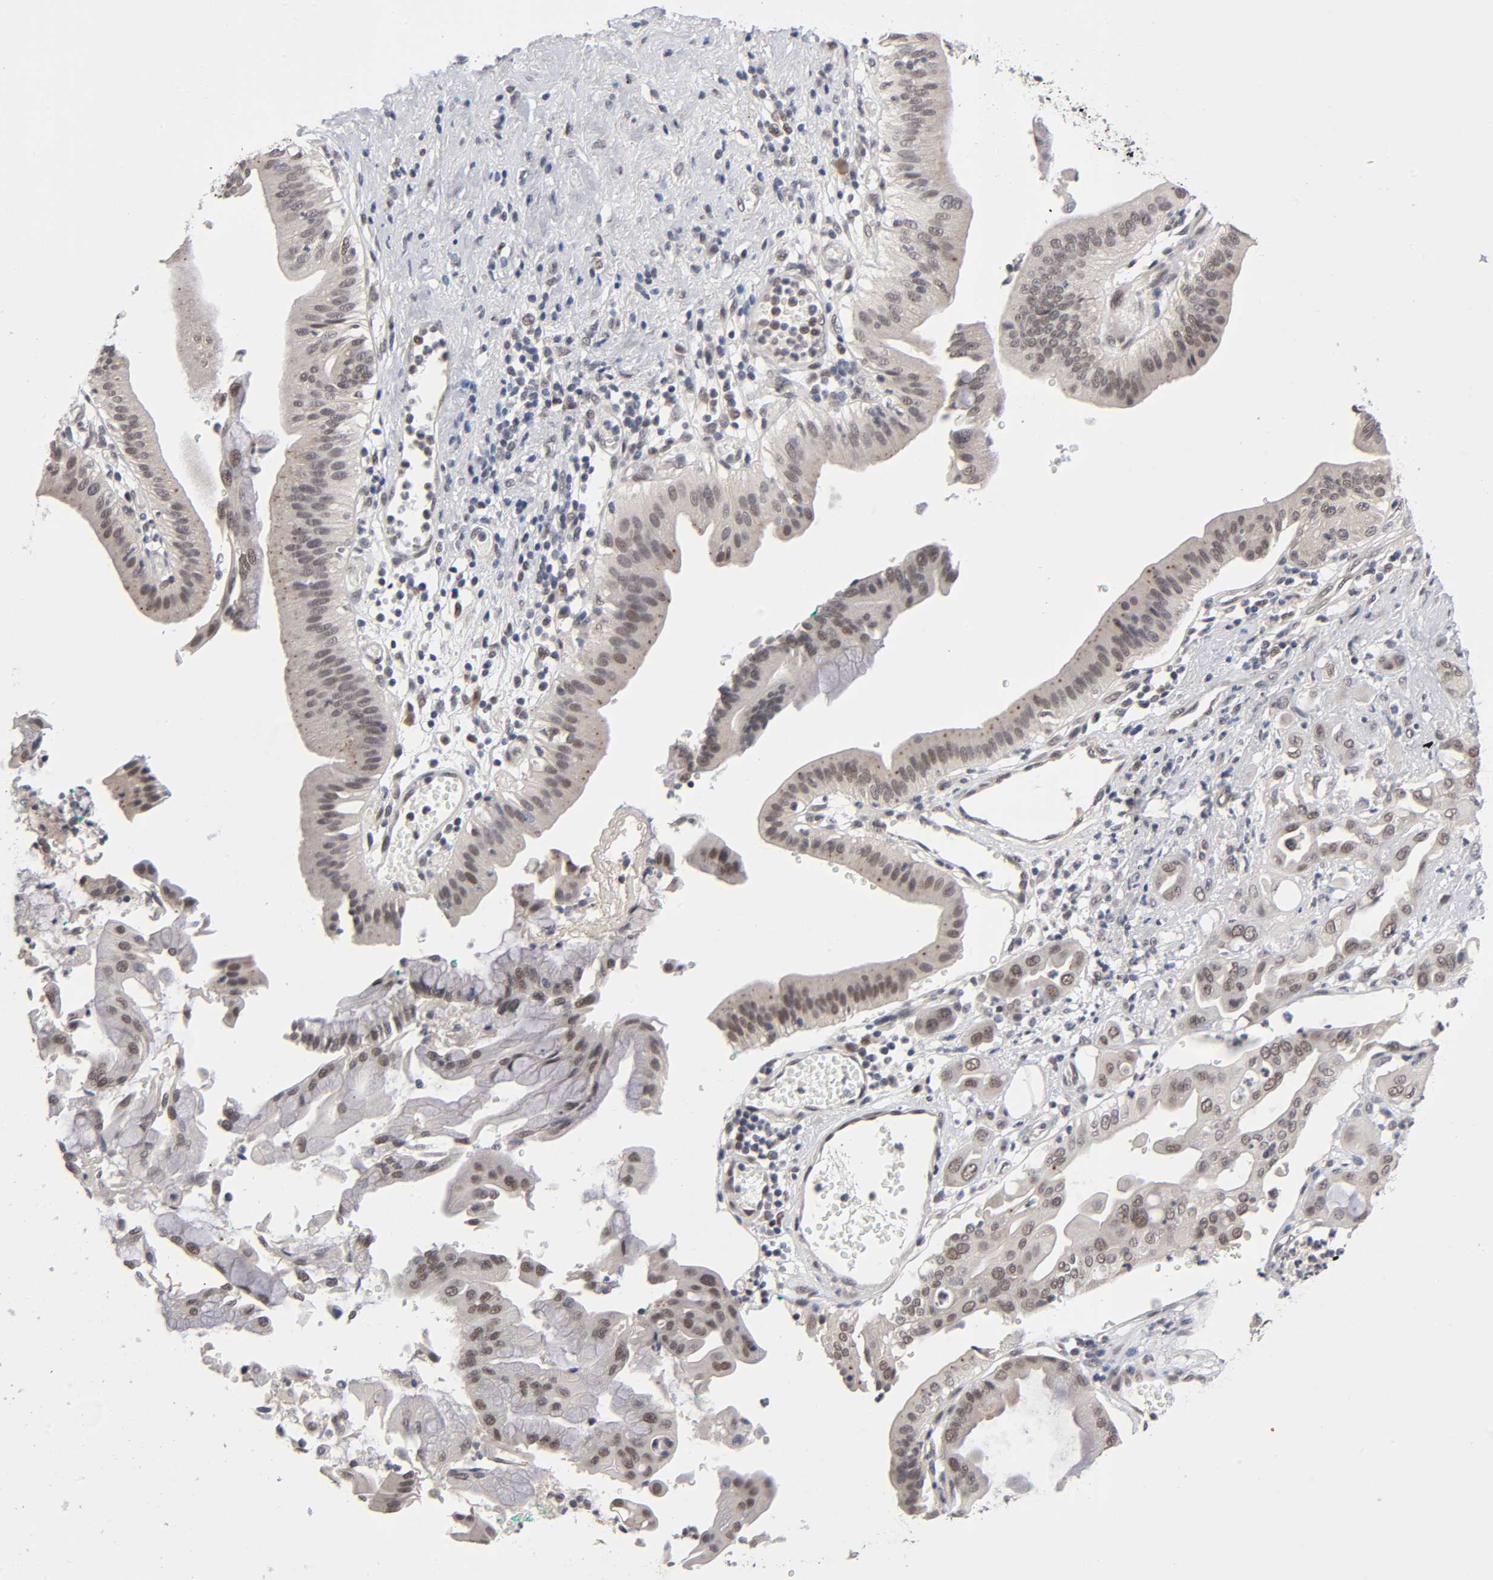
{"staining": {"intensity": "weak", "quantity": "25%-75%", "location": "cytoplasmic/membranous,nuclear"}, "tissue": "pancreatic cancer", "cell_type": "Tumor cells", "image_type": "cancer", "snomed": [{"axis": "morphology", "description": "Adenocarcinoma, NOS"}, {"axis": "morphology", "description": "Adenocarcinoma, metastatic, NOS"}, {"axis": "topography", "description": "Lymph node"}, {"axis": "topography", "description": "Pancreas"}, {"axis": "topography", "description": "Duodenum"}], "caption": "Adenocarcinoma (pancreatic) was stained to show a protein in brown. There is low levels of weak cytoplasmic/membranous and nuclear staining in about 25%-75% of tumor cells. Nuclei are stained in blue.", "gene": "EP300", "patient": {"sex": "female", "age": 64}}